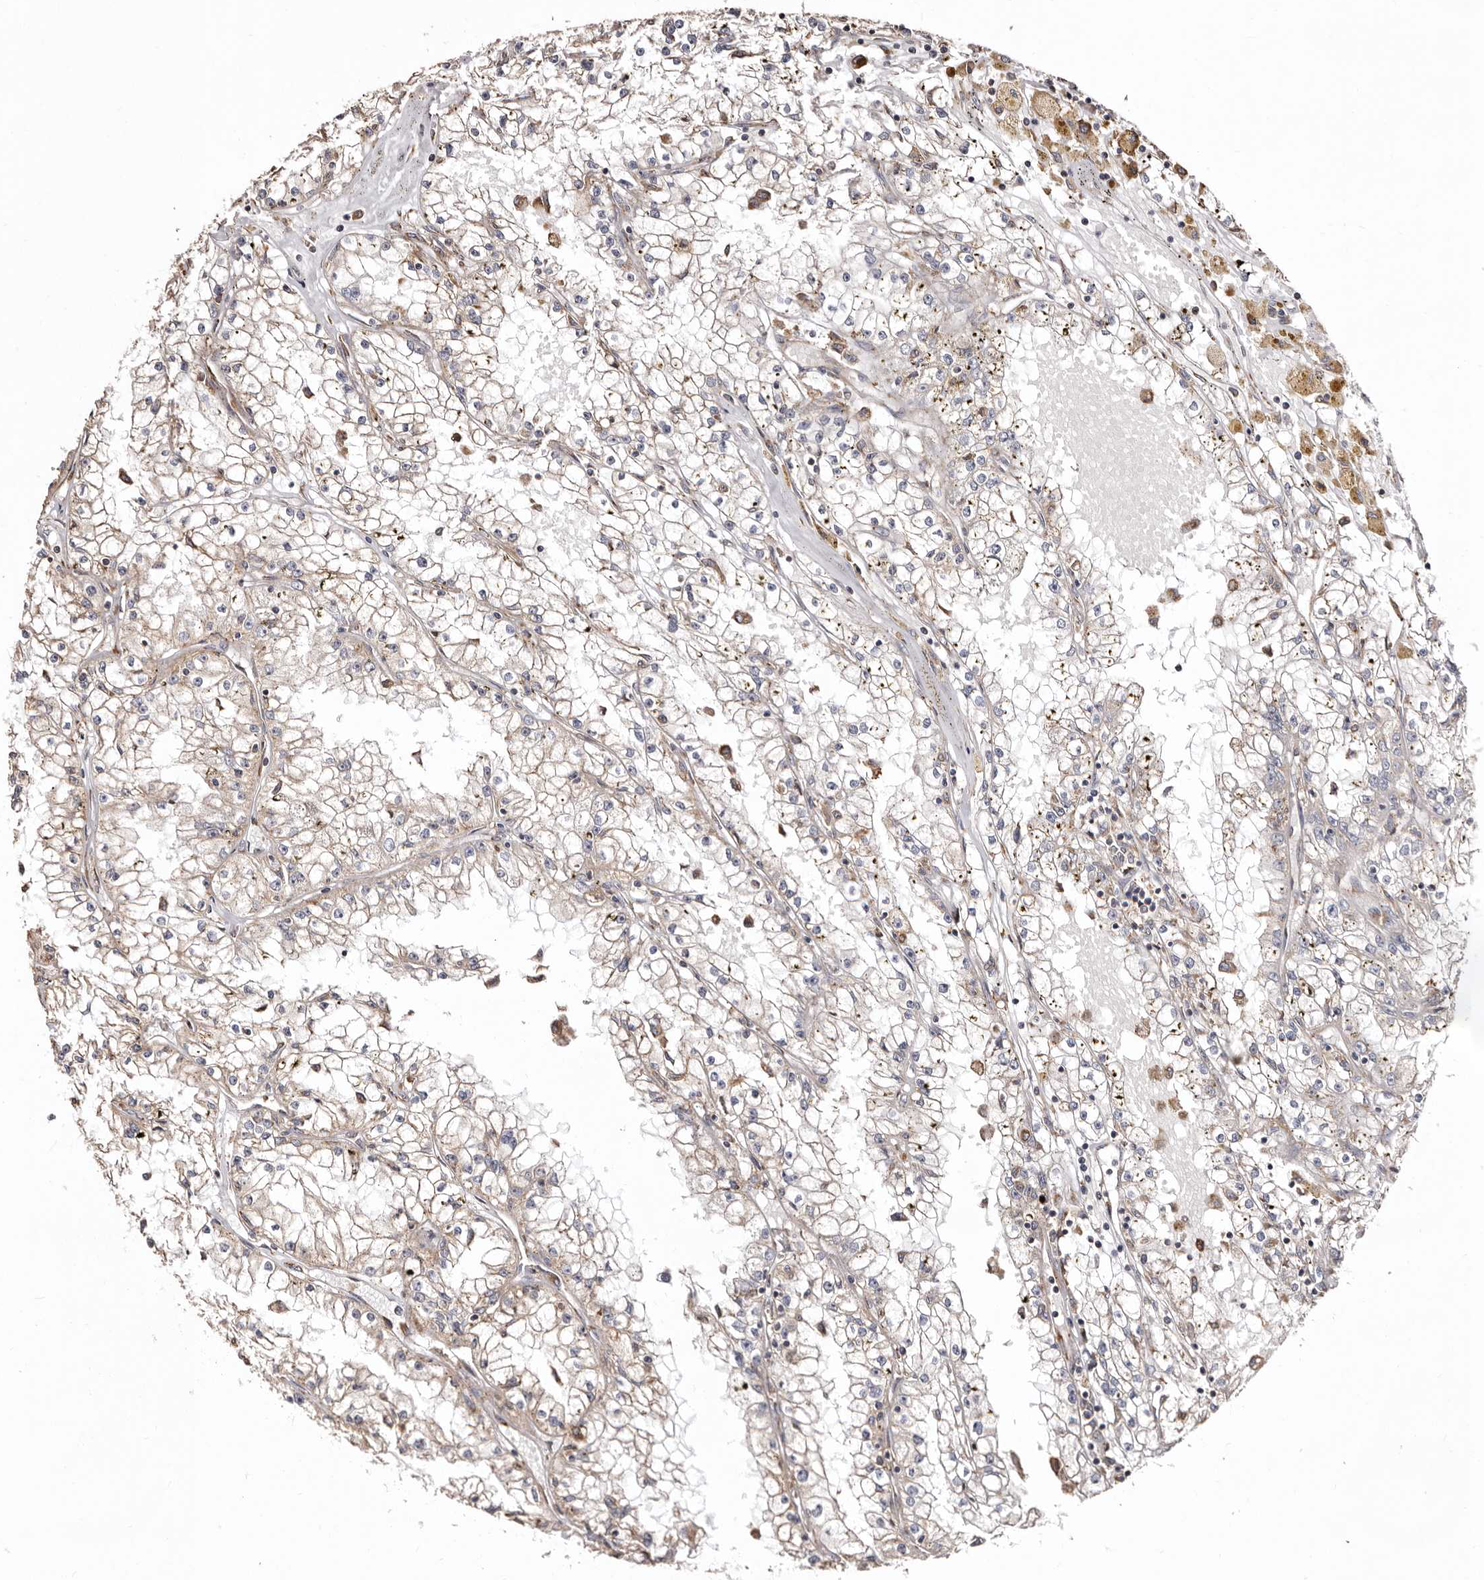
{"staining": {"intensity": "weak", "quantity": "25%-75%", "location": "cytoplasmic/membranous"}, "tissue": "renal cancer", "cell_type": "Tumor cells", "image_type": "cancer", "snomed": [{"axis": "morphology", "description": "Adenocarcinoma, NOS"}, {"axis": "topography", "description": "Kidney"}], "caption": "A histopathology image of renal adenocarcinoma stained for a protein displays weak cytoplasmic/membranous brown staining in tumor cells.", "gene": "ACBD6", "patient": {"sex": "male", "age": 56}}